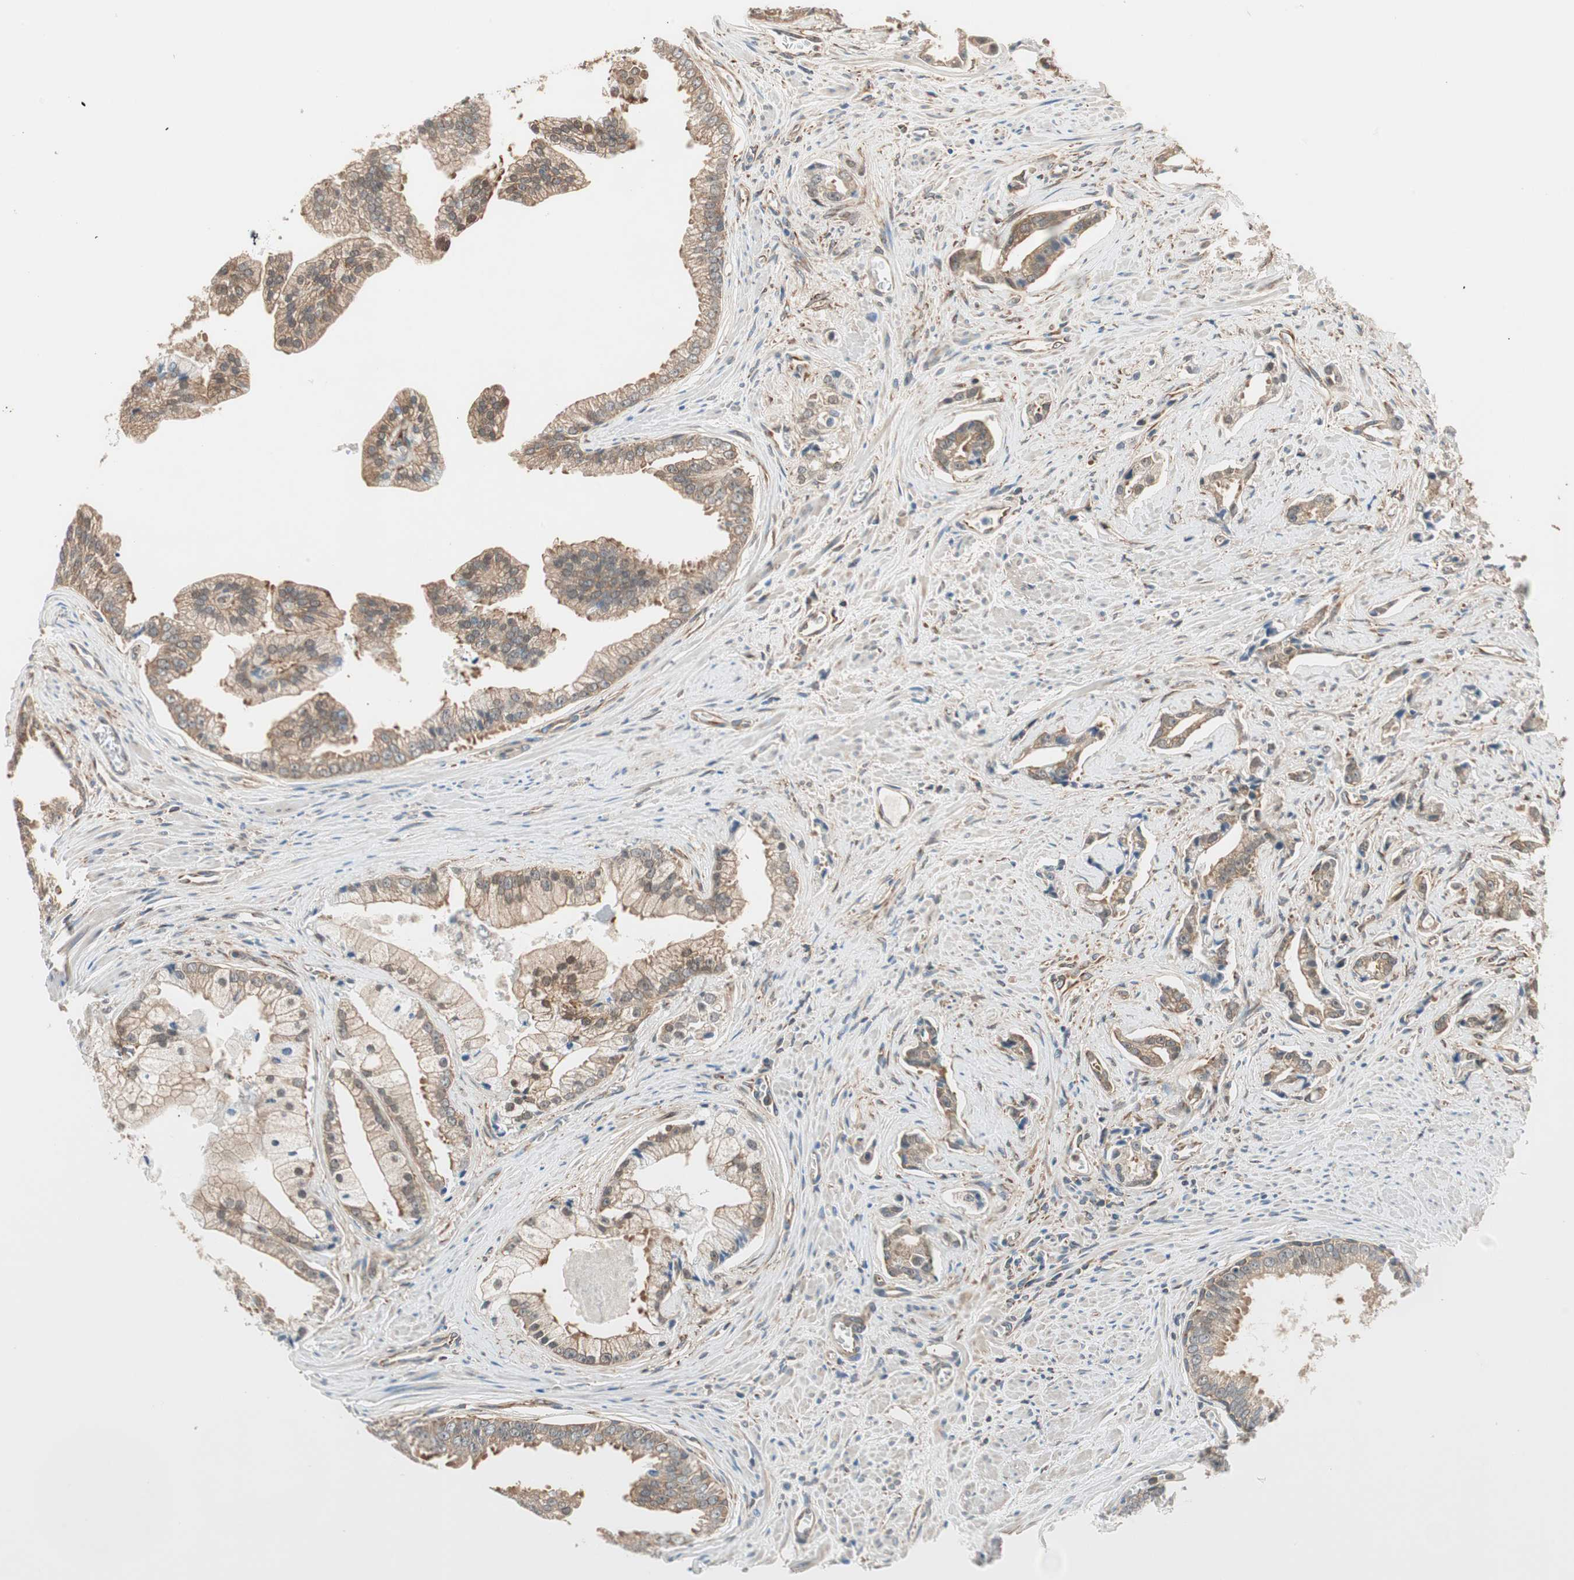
{"staining": {"intensity": "moderate", "quantity": ">75%", "location": "cytoplasmic/membranous"}, "tissue": "prostate cancer", "cell_type": "Tumor cells", "image_type": "cancer", "snomed": [{"axis": "morphology", "description": "Adenocarcinoma, High grade"}, {"axis": "topography", "description": "Prostate"}], "caption": "Moderate cytoplasmic/membranous positivity for a protein is appreciated in approximately >75% of tumor cells of prostate high-grade adenocarcinoma using immunohistochemistry (IHC).", "gene": "WASL", "patient": {"sex": "male", "age": 67}}